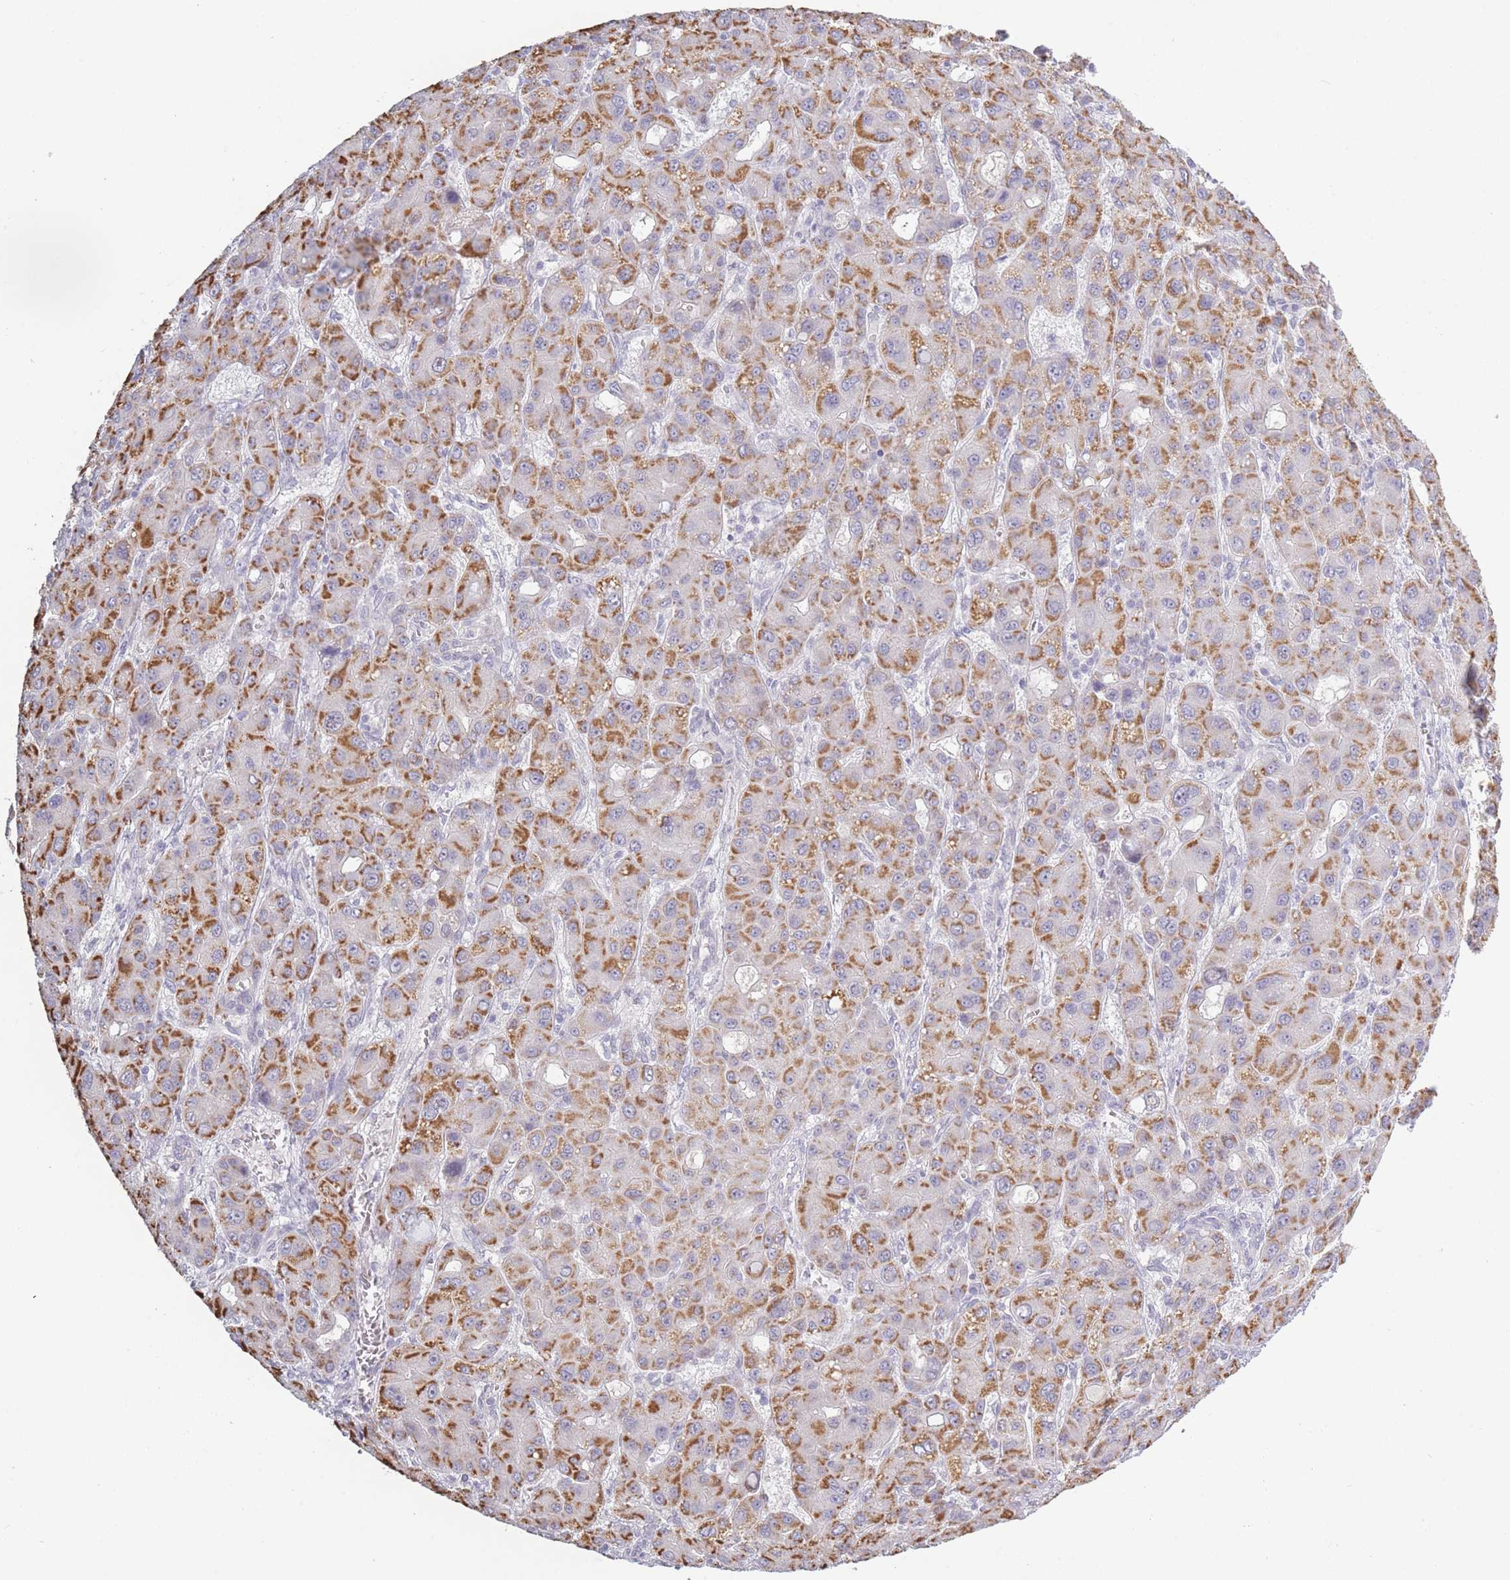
{"staining": {"intensity": "moderate", "quantity": "25%-75%", "location": "cytoplasmic/membranous"}, "tissue": "liver cancer", "cell_type": "Tumor cells", "image_type": "cancer", "snomed": [{"axis": "morphology", "description": "Carcinoma, Hepatocellular, NOS"}, {"axis": "topography", "description": "Liver"}], "caption": "Moderate cytoplasmic/membranous positivity for a protein is seen in approximately 25%-75% of tumor cells of liver cancer using immunohistochemistry (IHC).", "gene": "PLEKHG2", "patient": {"sex": "male", "age": 55}}